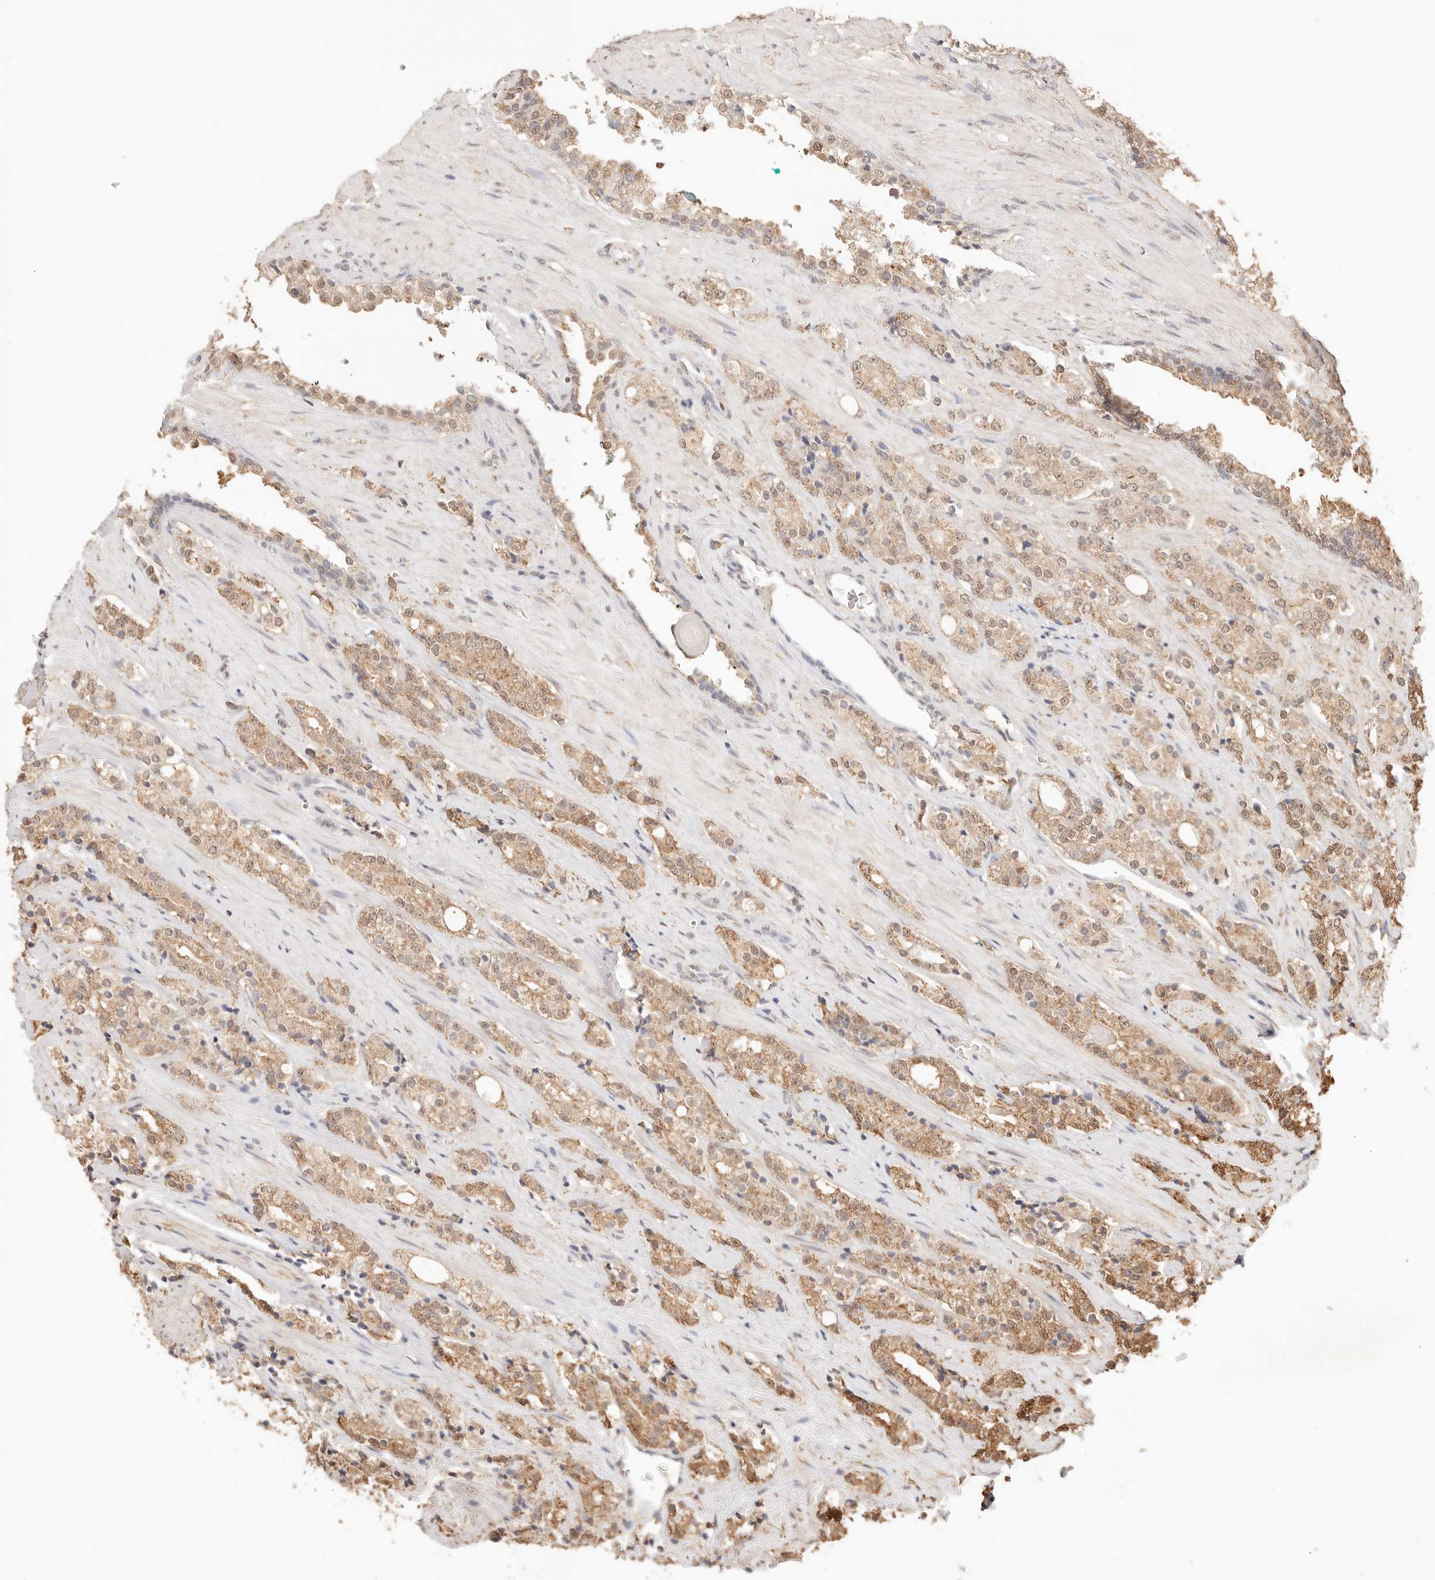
{"staining": {"intensity": "moderate", "quantity": "25%-75%", "location": "cytoplasmic/membranous"}, "tissue": "prostate cancer", "cell_type": "Tumor cells", "image_type": "cancer", "snomed": [{"axis": "morphology", "description": "Adenocarcinoma, High grade"}, {"axis": "topography", "description": "Prostate"}], "caption": "Moderate cytoplasmic/membranous protein staining is identified in about 25%-75% of tumor cells in prostate high-grade adenocarcinoma.", "gene": "IL1R2", "patient": {"sex": "male", "age": 71}}